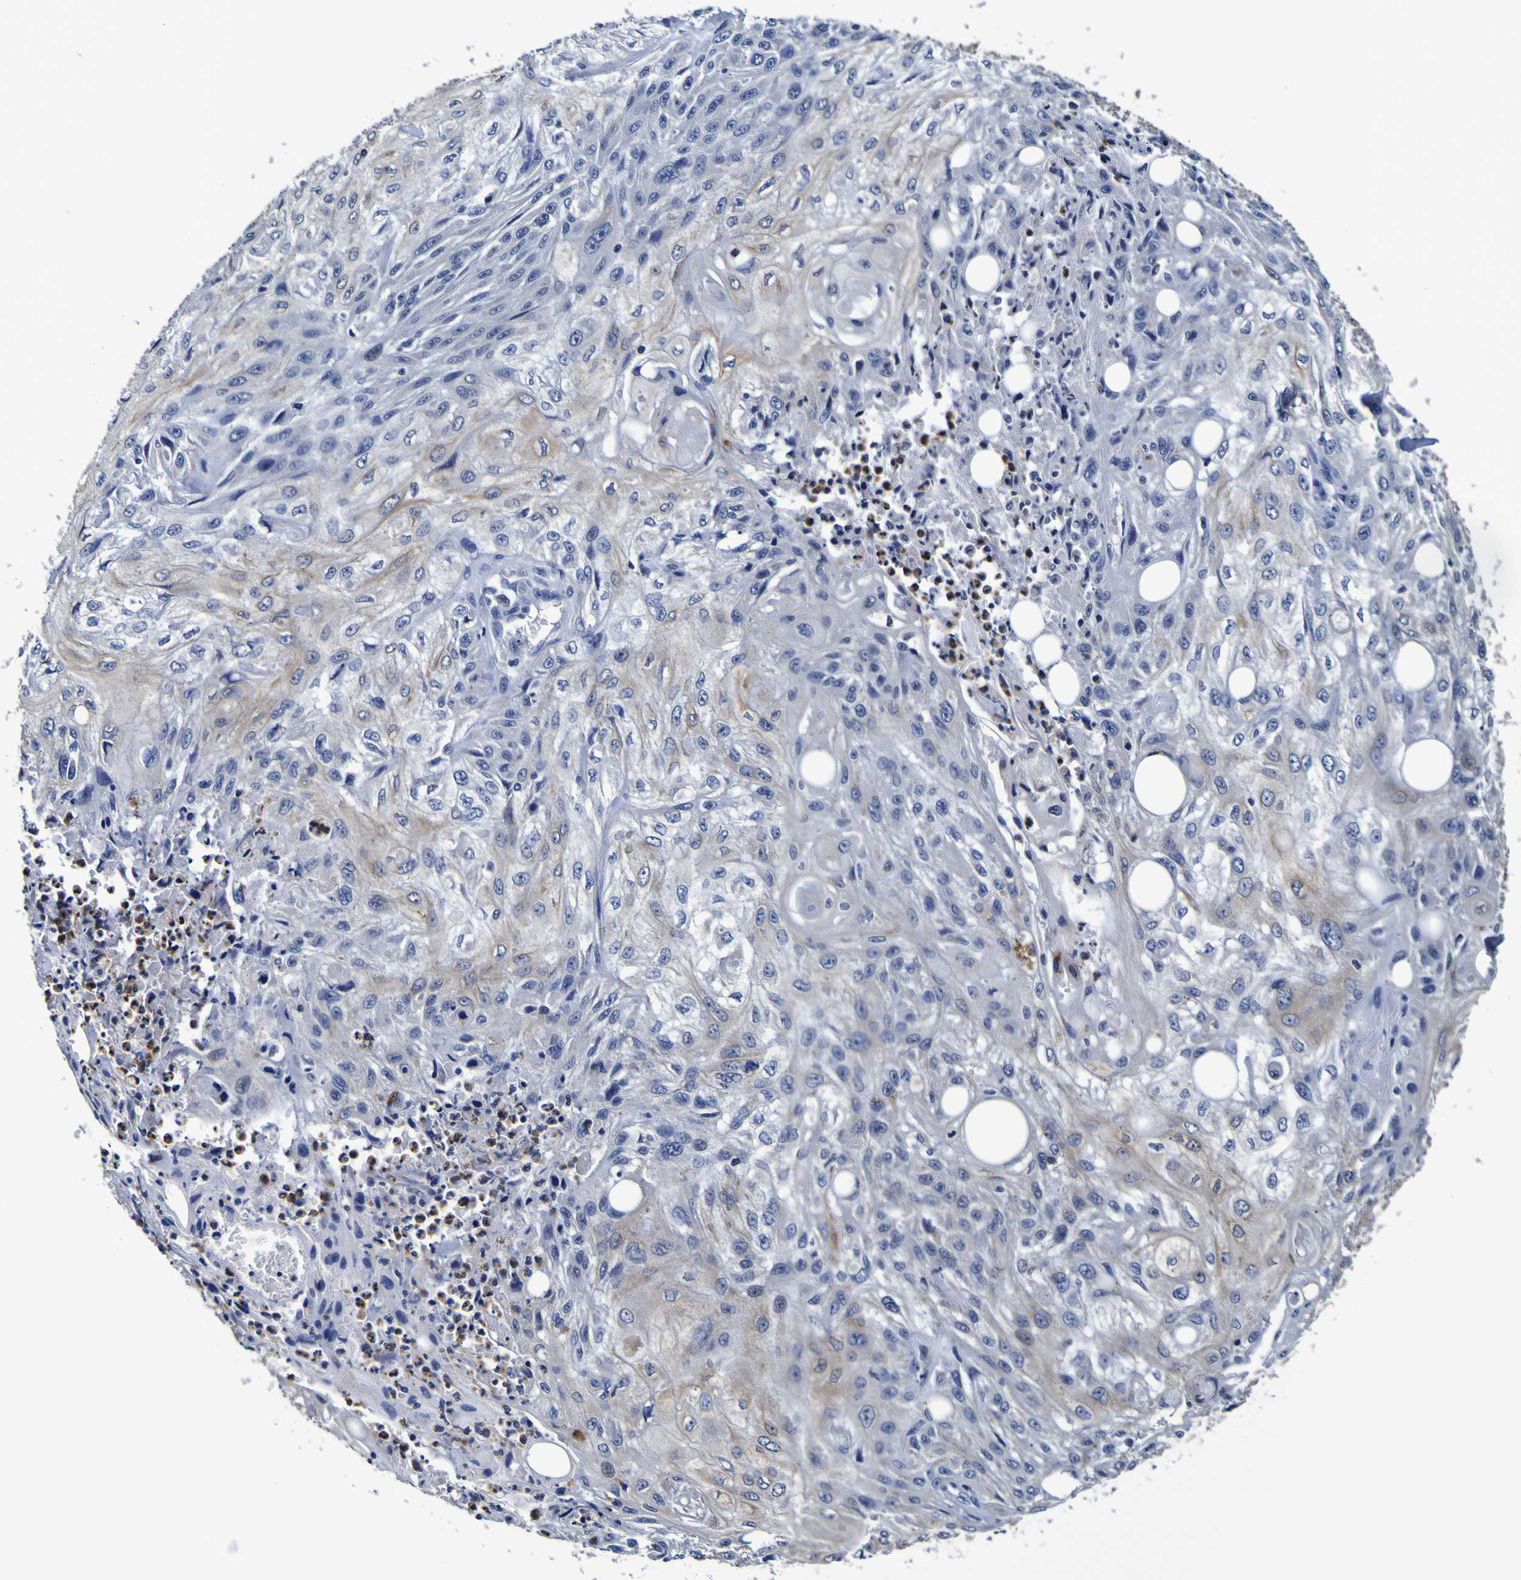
{"staining": {"intensity": "negative", "quantity": "none", "location": "none"}, "tissue": "skin cancer", "cell_type": "Tumor cells", "image_type": "cancer", "snomed": [{"axis": "morphology", "description": "Squamous cell carcinoma, NOS"}, {"axis": "topography", "description": "Skin"}], "caption": "Immunohistochemistry of squamous cell carcinoma (skin) shows no staining in tumor cells.", "gene": "PANK4", "patient": {"sex": "male", "age": 75}}